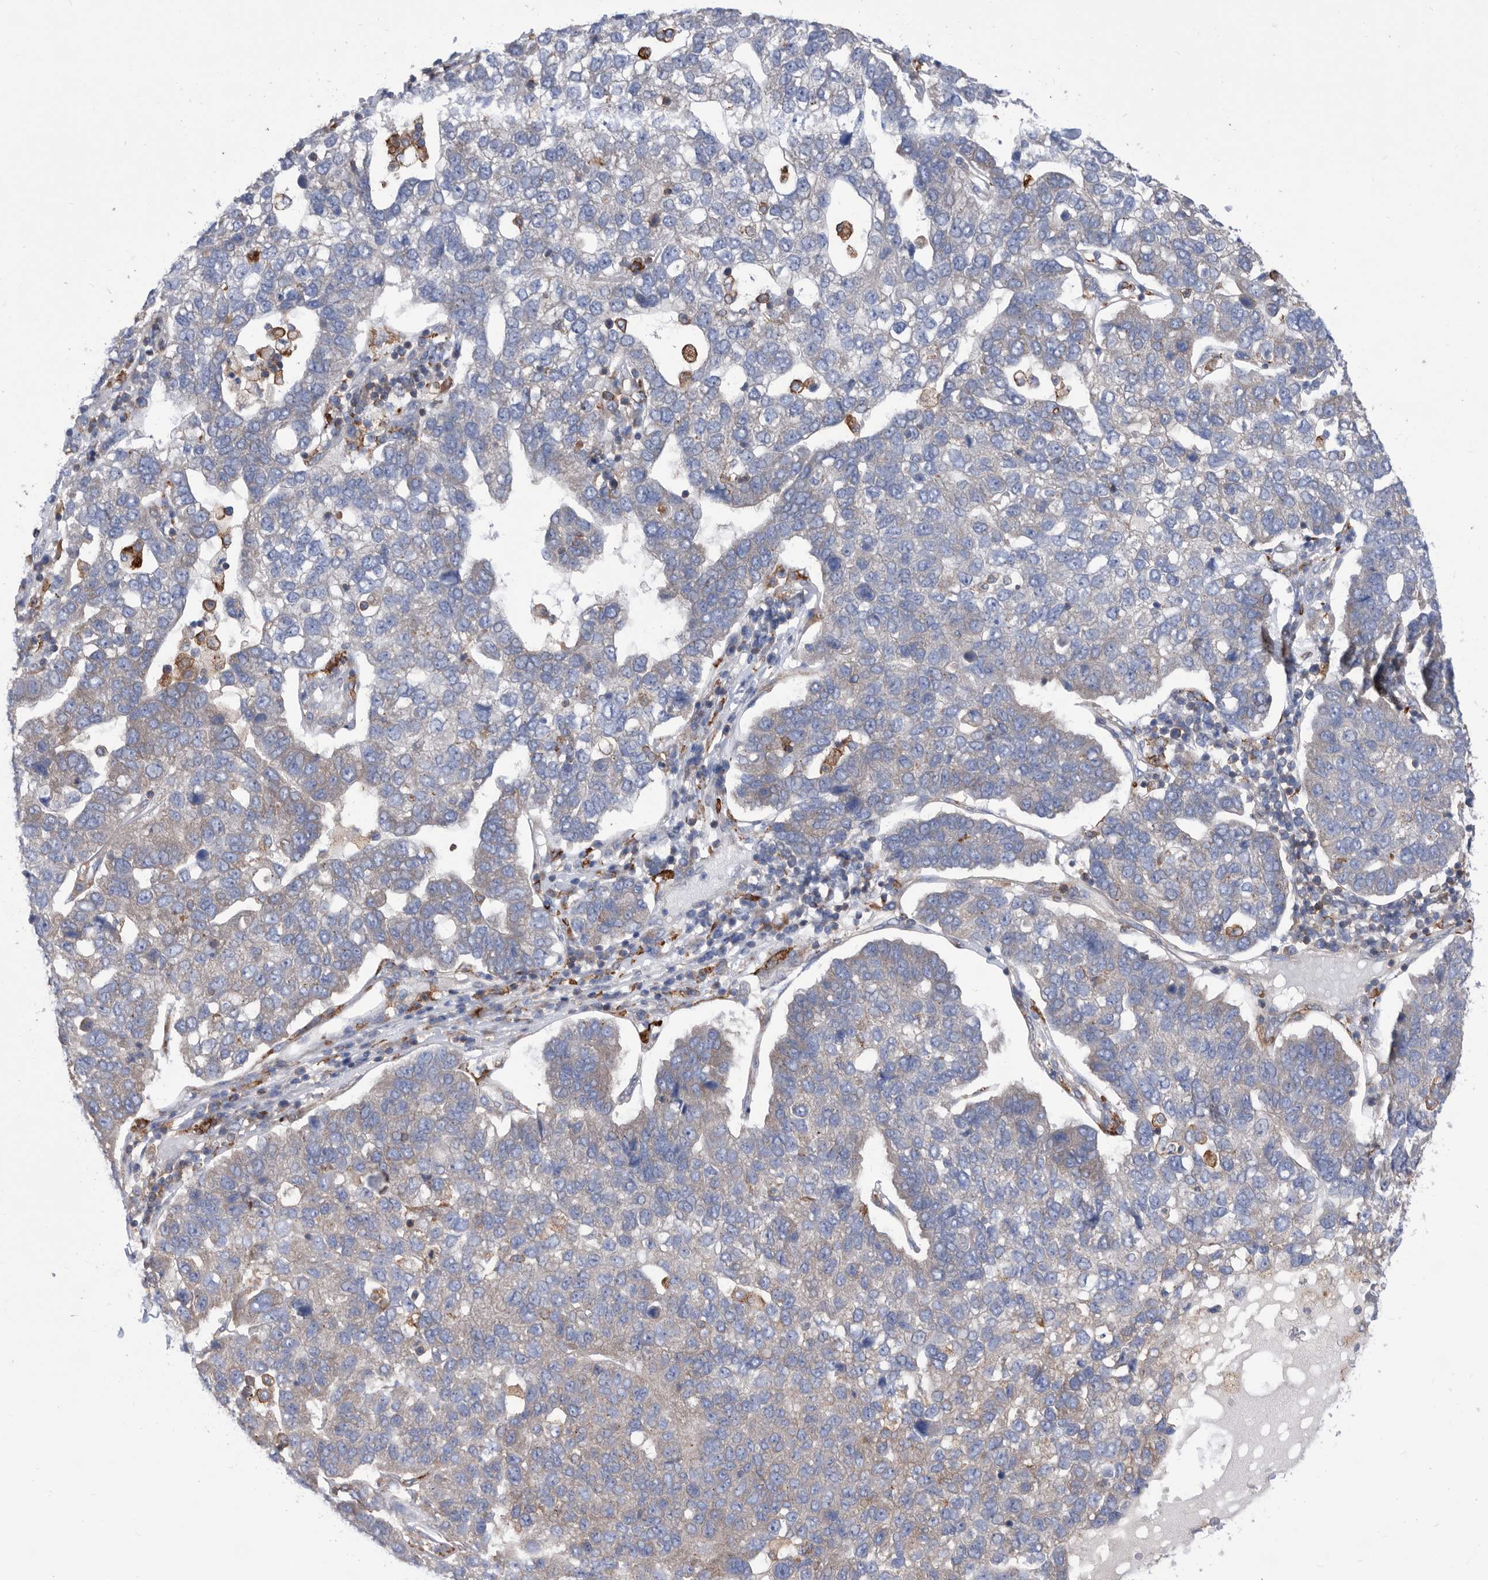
{"staining": {"intensity": "negative", "quantity": "none", "location": "none"}, "tissue": "pancreatic cancer", "cell_type": "Tumor cells", "image_type": "cancer", "snomed": [{"axis": "morphology", "description": "Adenocarcinoma, NOS"}, {"axis": "topography", "description": "Pancreas"}], "caption": "Pancreatic adenocarcinoma stained for a protein using IHC displays no positivity tumor cells.", "gene": "SMG7", "patient": {"sex": "female", "age": 61}}